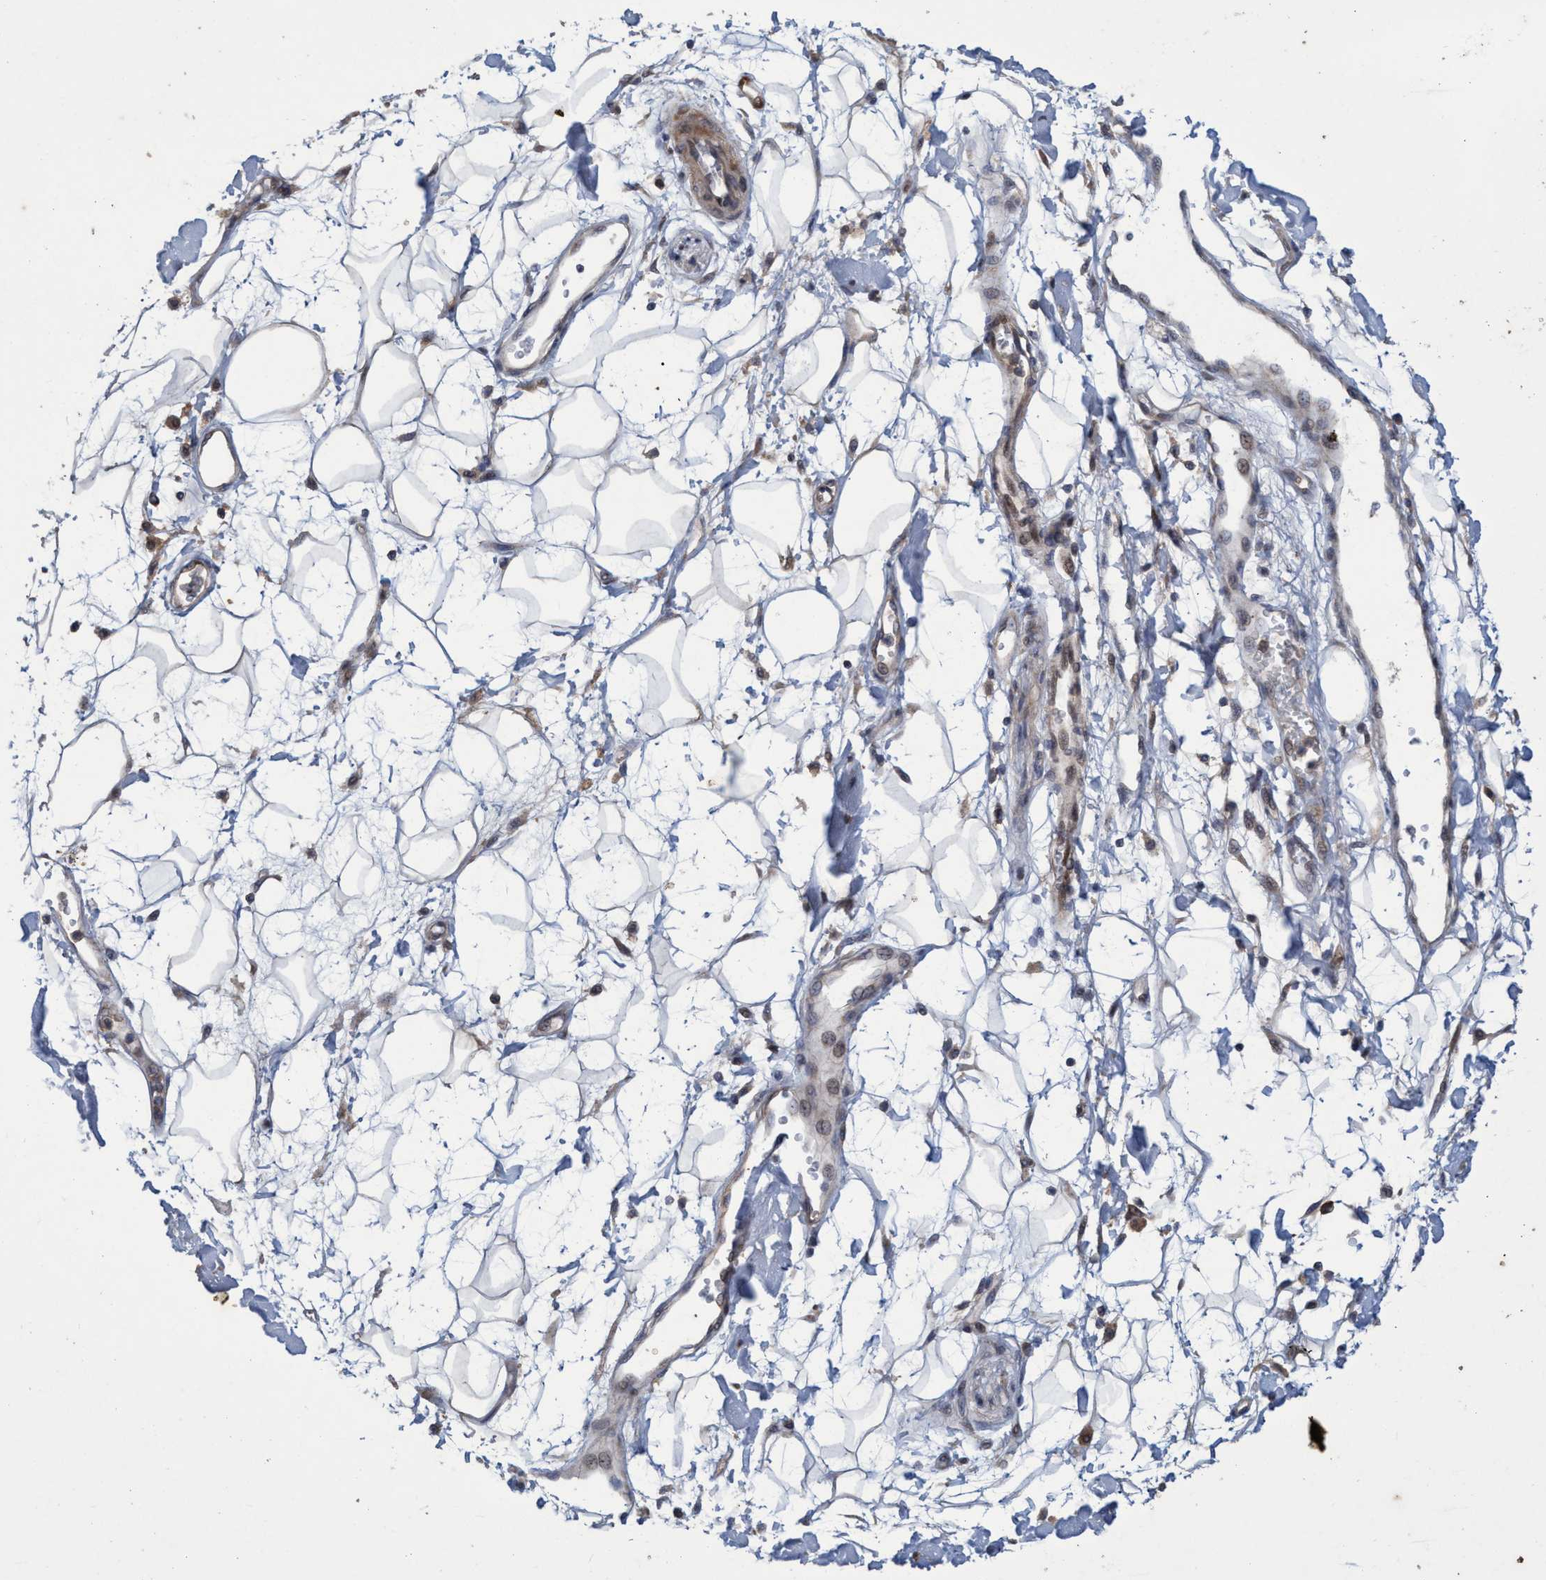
{"staining": {"intensity": "weak", "quantity": "<25%", "location": "cytoplasmic/membranous"}, "tissue": "adipose tissue", "cell_type": "Adipocytes", "image_type": "normal", "snomed": [{"axis": "morphology", "description": "Normal tissue, NOS"}, {"axis": "morphology", "description": "Adenocarcinoma, NOS"}, {"axis": "topography", "description": "Duodenum"}, {"axis": "topography", "description": "Peripheral nerve tissue"}], "caption": "Immunohistochemical staining of benign human adipose tissue shows no significant expression in adipocytes.", "gene": "ZNF677", "patient": {"sex": "female", "age": 60}}